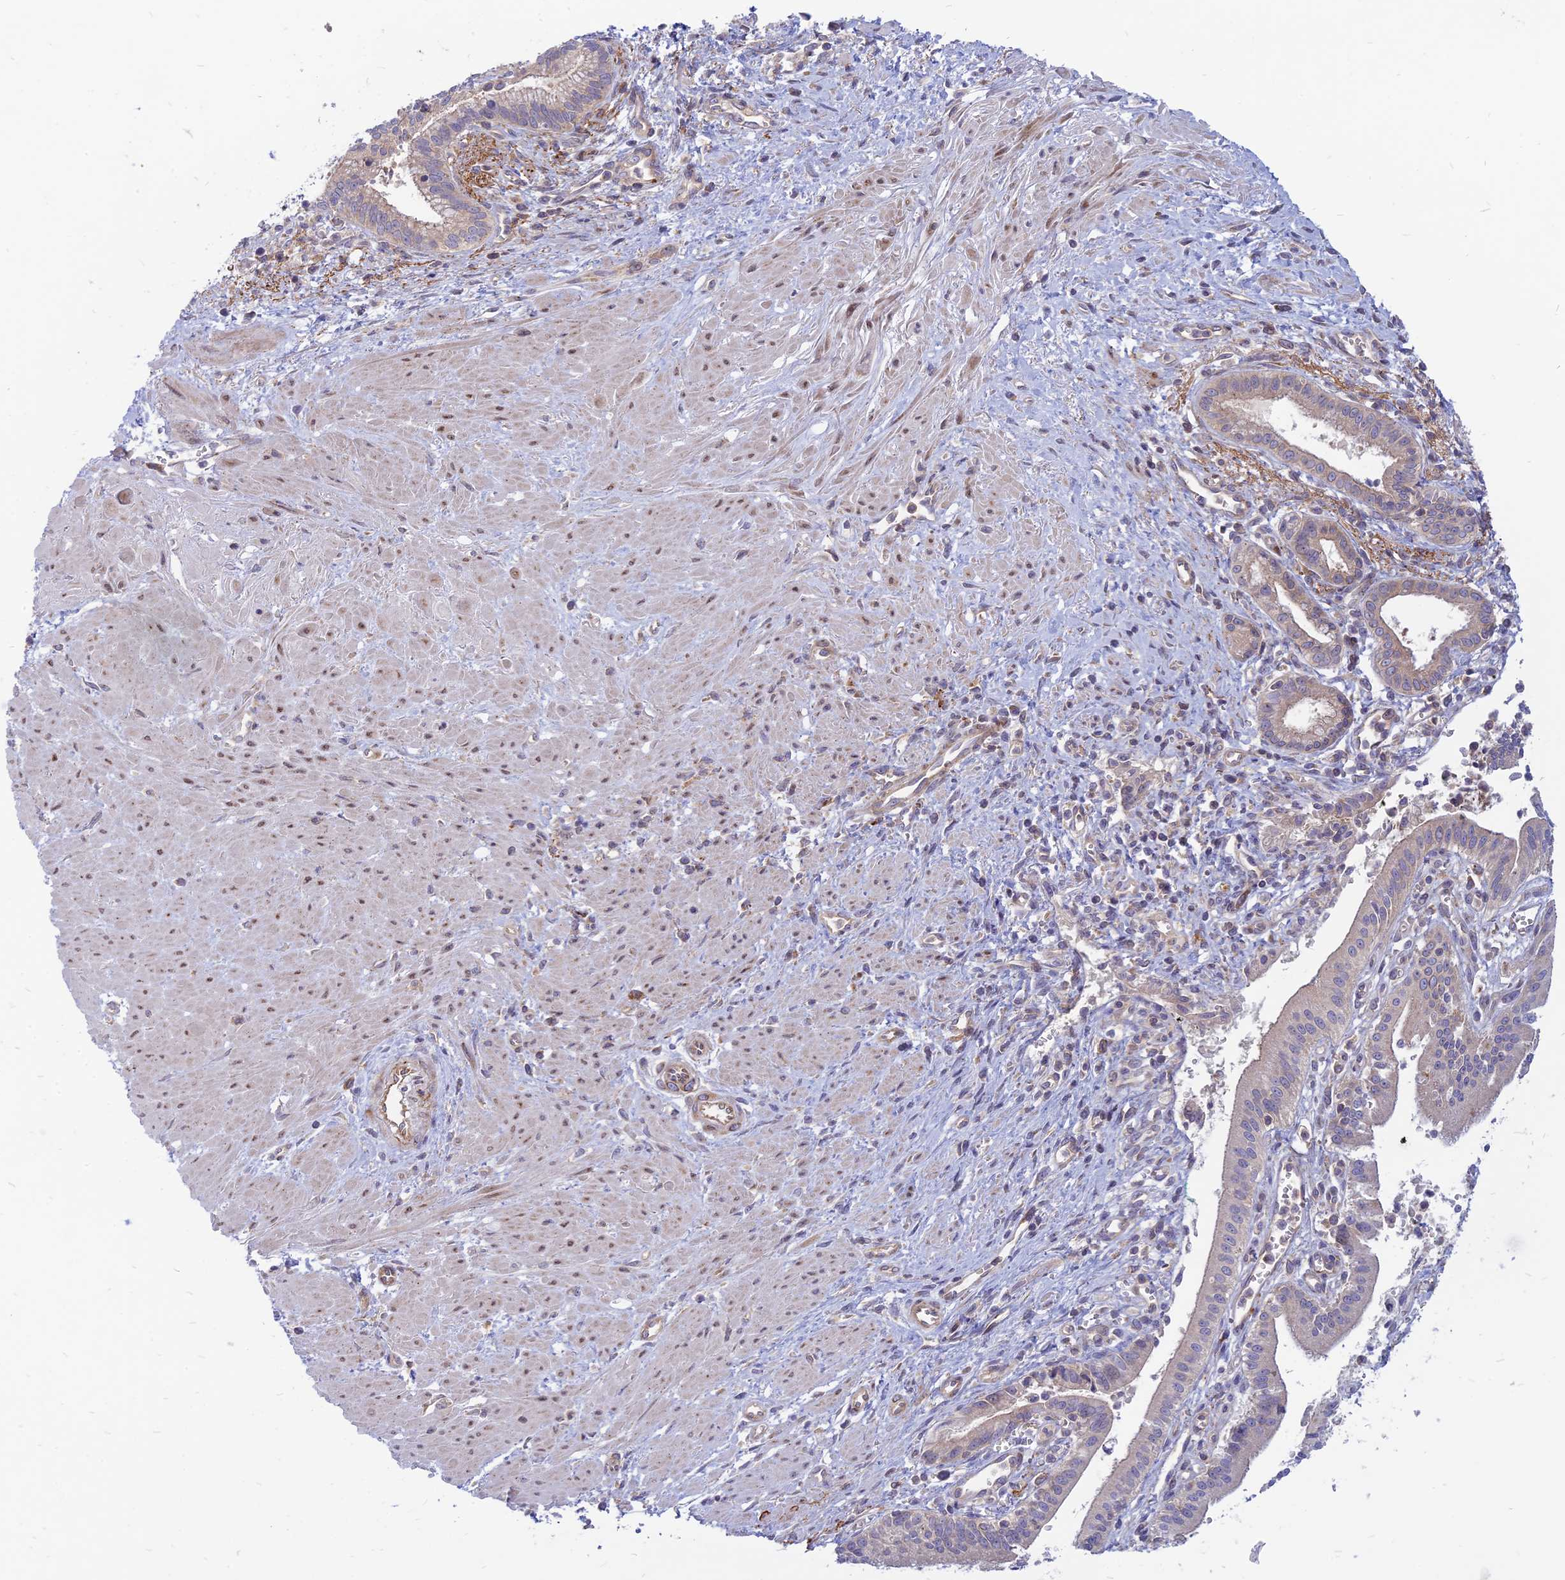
{"staining": {"intensity": "negative", "quantity": "none", "location": "none"}, "tissue": "pancreatic cancer", "cell_type": "Tumor cells", "image_type": "cancer", "snomed": [{"axis": "morphology", "description": "Adenocarcinoma, NOS"}, {"axis": "topography", "description": "Pancreas"}], "caption": "A photomicrograph of pancreatic cancer stained for a protein exhibits no brown staining in tumor cells. (Brightfield microscopy of DAB (3,3'-diaminobenzidine) immunohistochemistry at high magnification).", "gene": "PHKA2", "patient": {"sex": "male", "age": 78}}